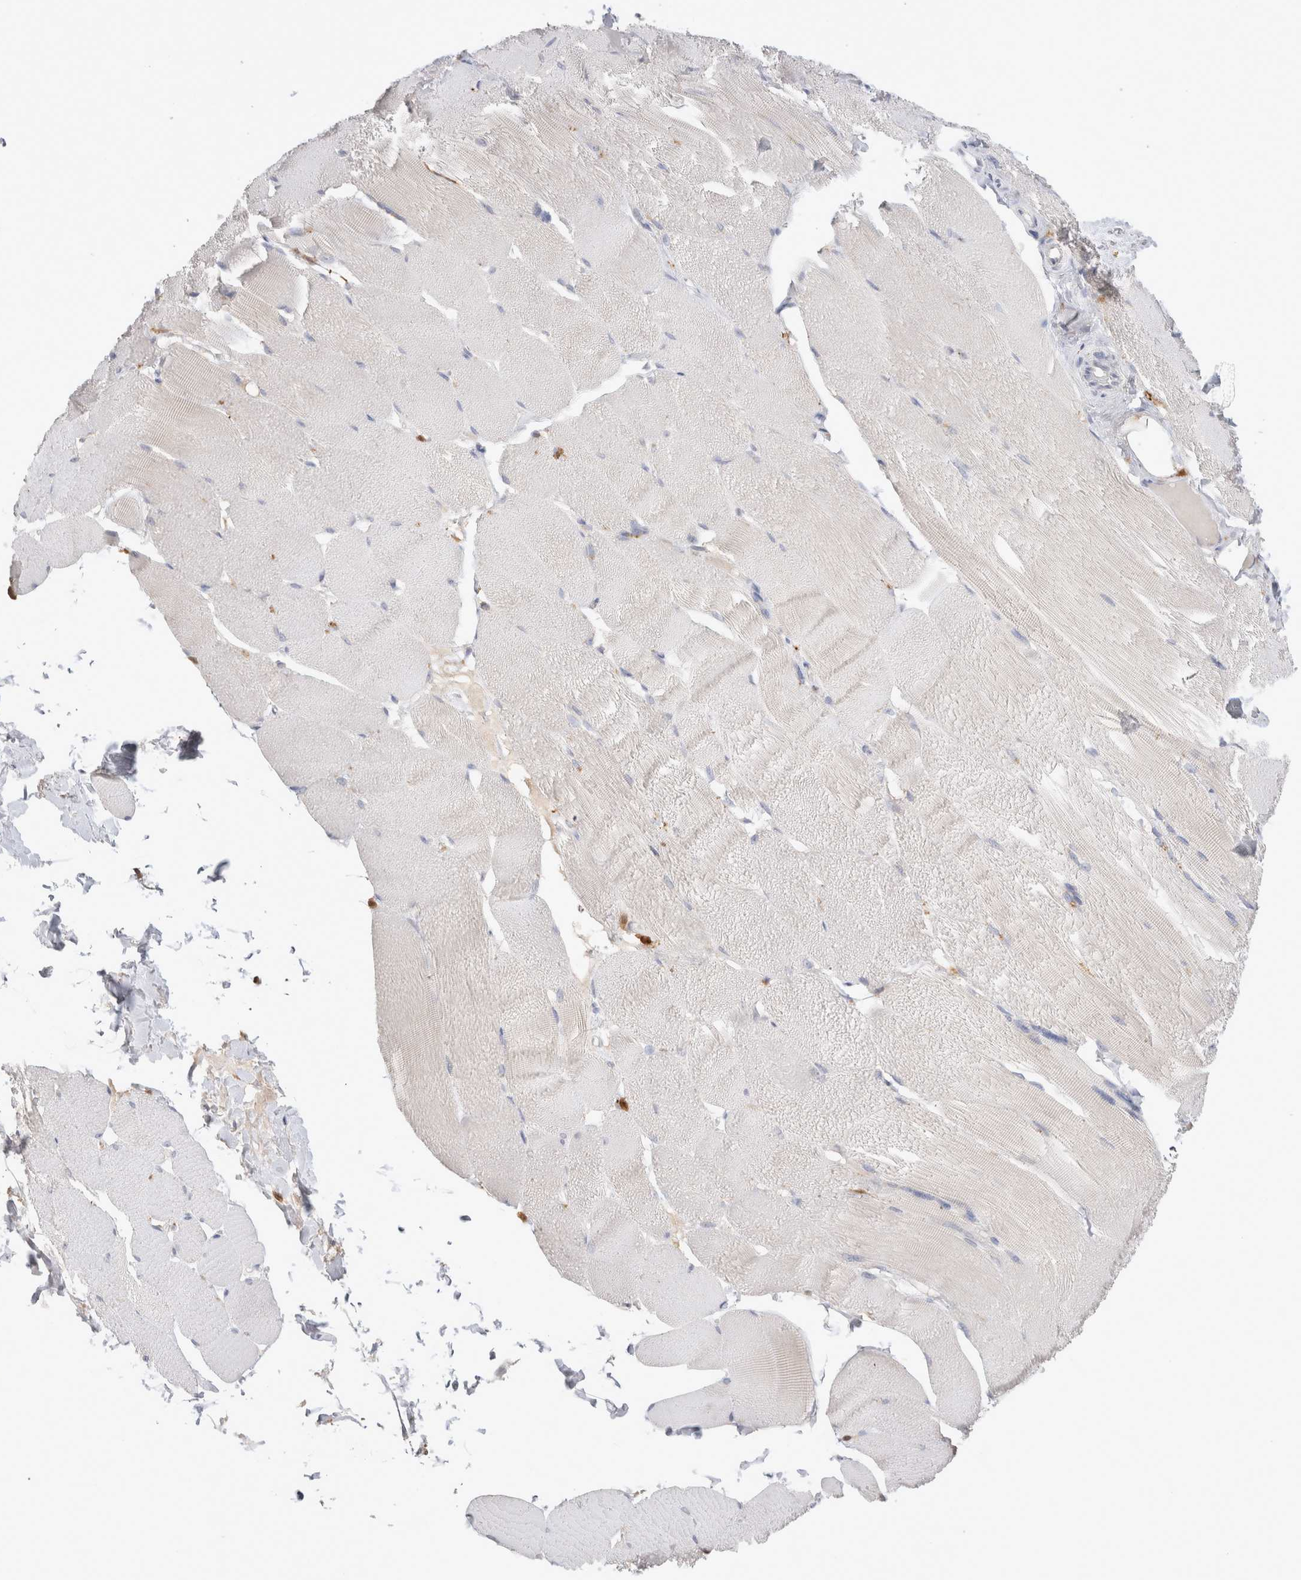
{"staining": {"intensity": "negative", "quantity": "none", "location": "none"}, "tissue": "skeletal muscle", "cell_type": "Myocytes", "image_type": "normal", "snomed": [{"axis": "morphology", "description": "Normal tissue, NOS"}, {"axis": "topography", "description": "Skin"}, {"axis": "topography", "description": "Skeletal muscle"}], "caption": "A high-resolution histopathology image shows IHC staining of benign skeletal muscle, which exhibits no significant positivity in myocytes. (DAB immunohistochemistry visualized using brightfield microscopy, high magnification).", "gene": "HPGDS", "patient": {"sex": "male", "age": 83}}